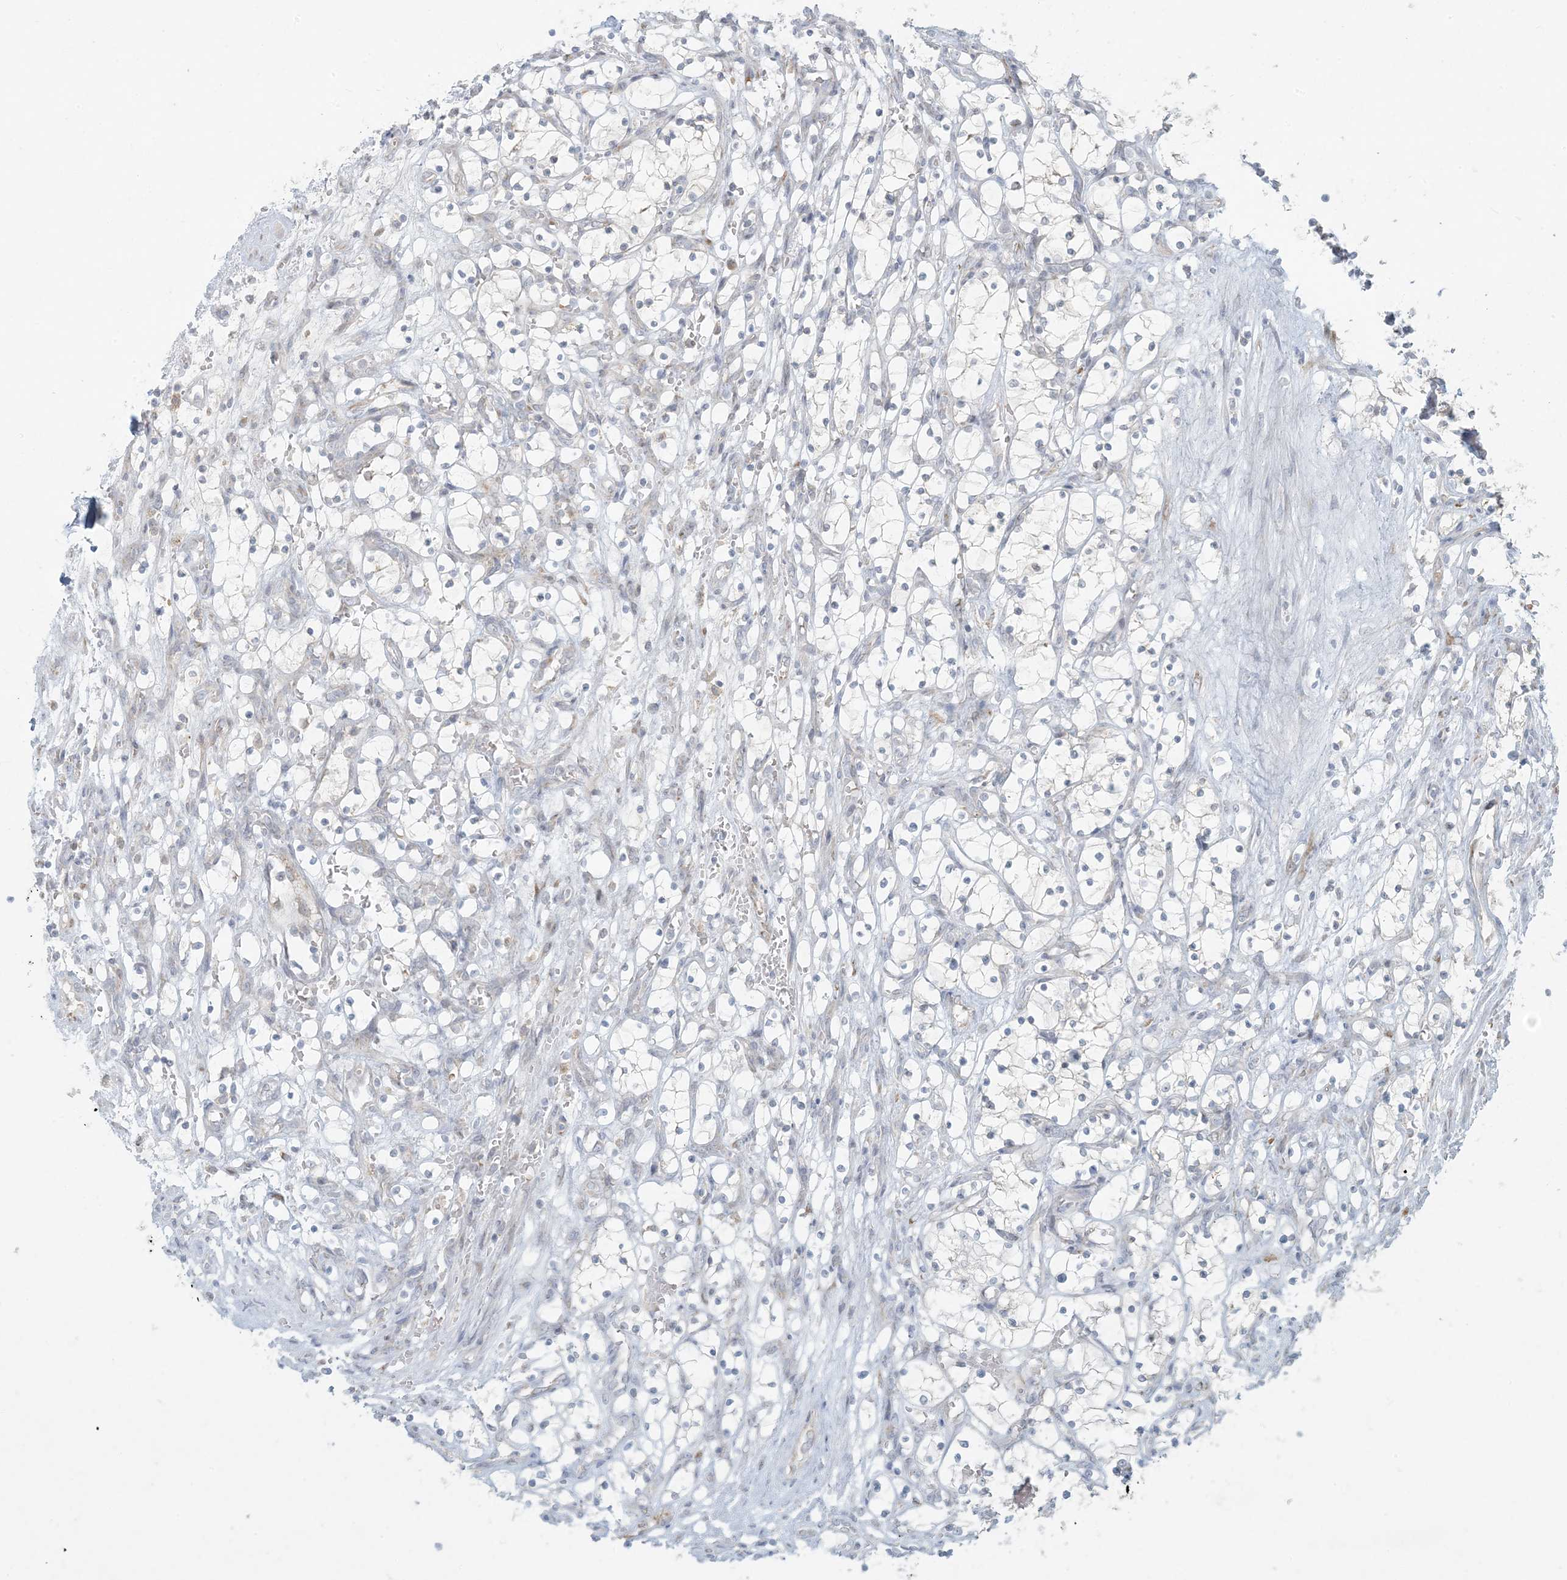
{"staining": {"intensity": "negative", "quantity": "none", "location": "none"}, "tissue": "renal cancer", "cell_type": "Tumor cells", "image_type": "cancer", "snomed": [{"axis": "morphology", "description": "Adenocarcinoma, NOS"}, {"axis": "topography", "description": "Kidney"}], "caption": "Immunohistochemistry histopathology image of neoplastic tissue: human renal cancer (adenocarcinoma) stained with DAB displays no significant protein expression in tumor cells.", "gene": "HACL1", "patient": {"sex": "female", "age": 69}}